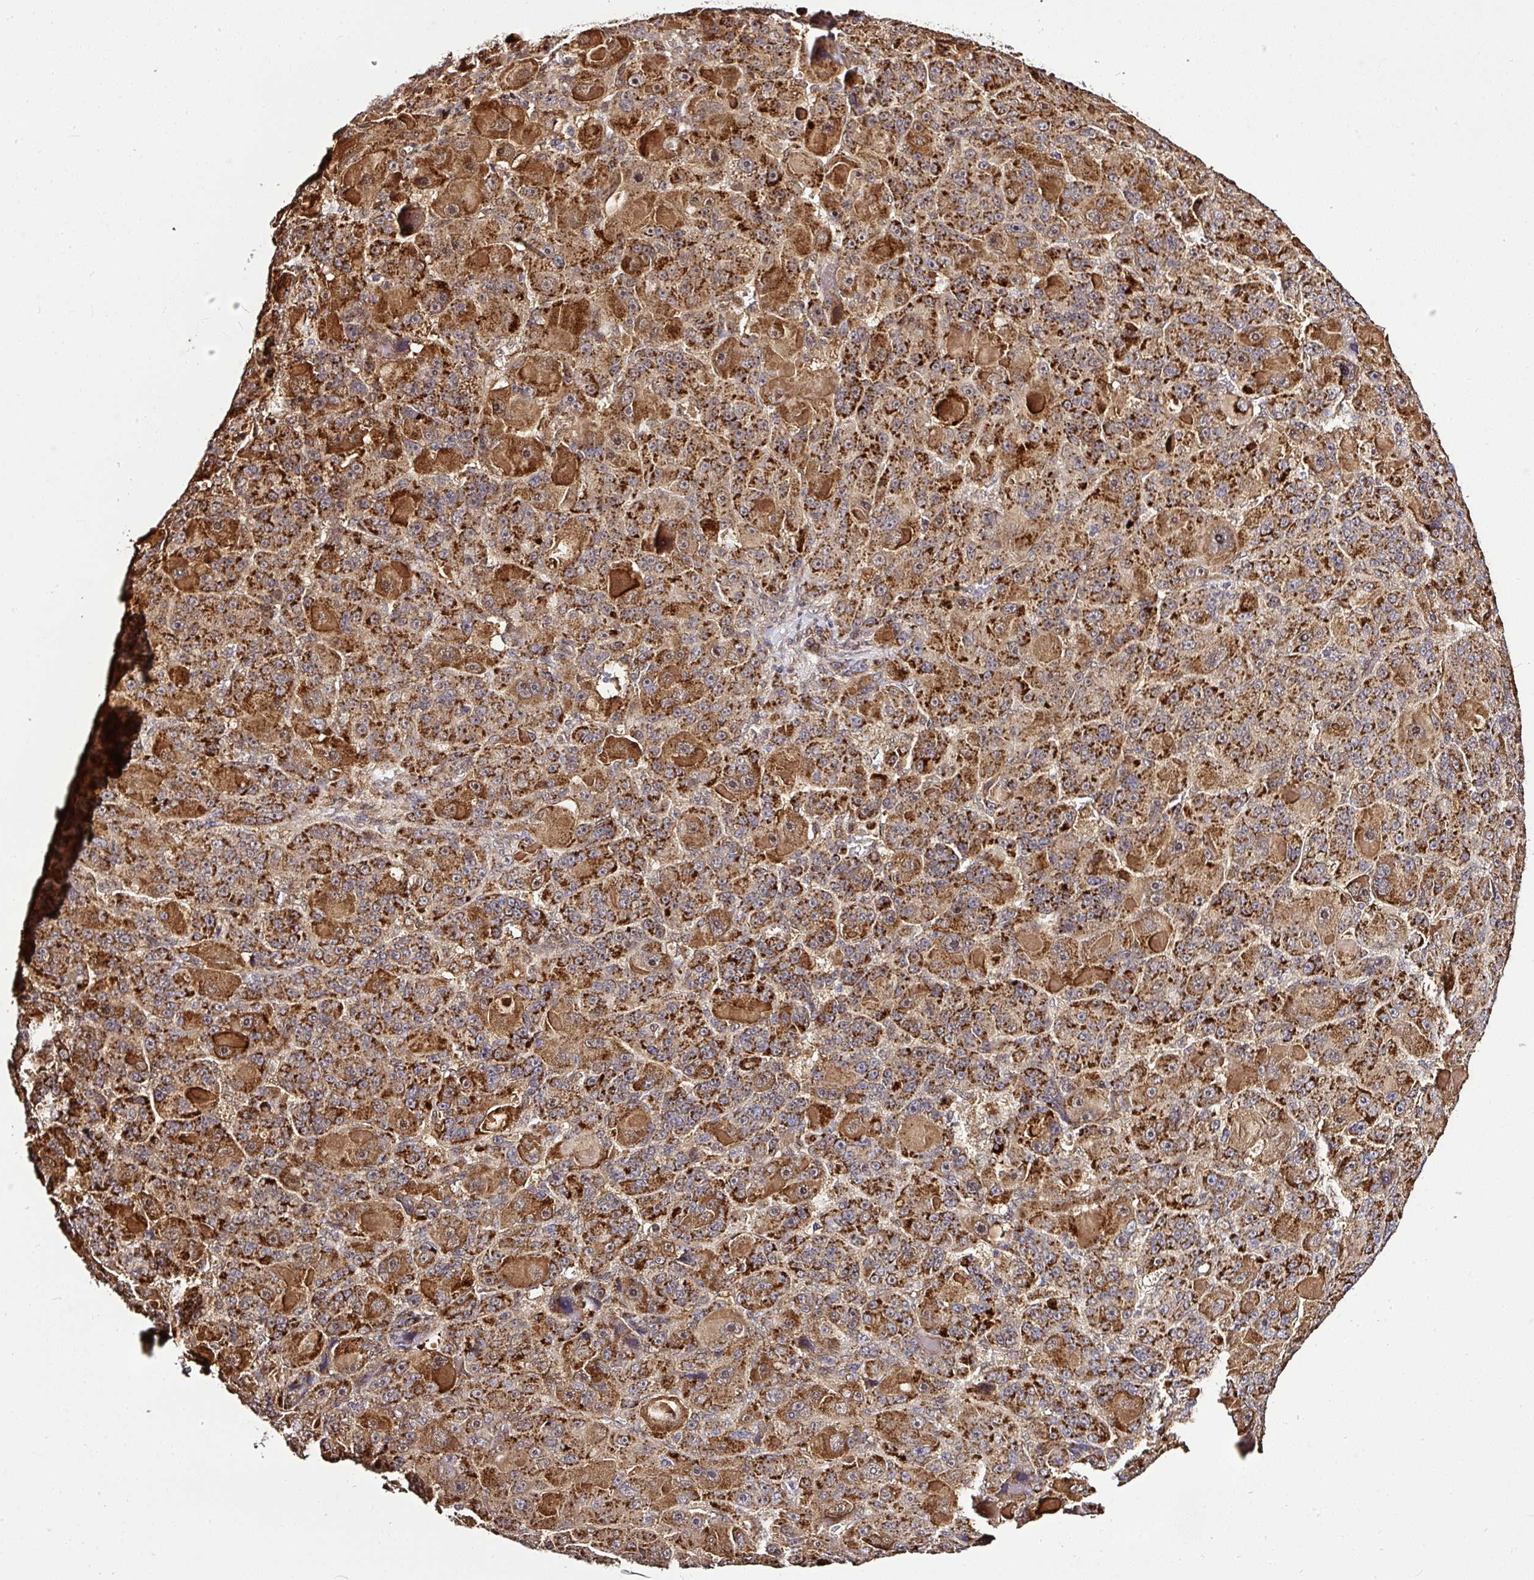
{"staining": {"intensity": "strong", "quantity": ">75%", "location": "cytoplasmic/membranous"}, "tissue": "liver cancer", "cell_type": "Tumor cells", "image_type": "cancer", "snomed": [{"axis": "morphology", "description": "Carcinoma, Hepatocellular, NOS"}, {"axis": "topography", "description": "Liver"}], "caption": "About >75% of tumor cells in liver cancer (hepatocellular carcinoma) reveal strong cytoplasmic/membranous protein expression as visualized by brown immunohistochemical staining.", "gene": "FAM153A", "patient": {"sex": "male", "age": 76}}